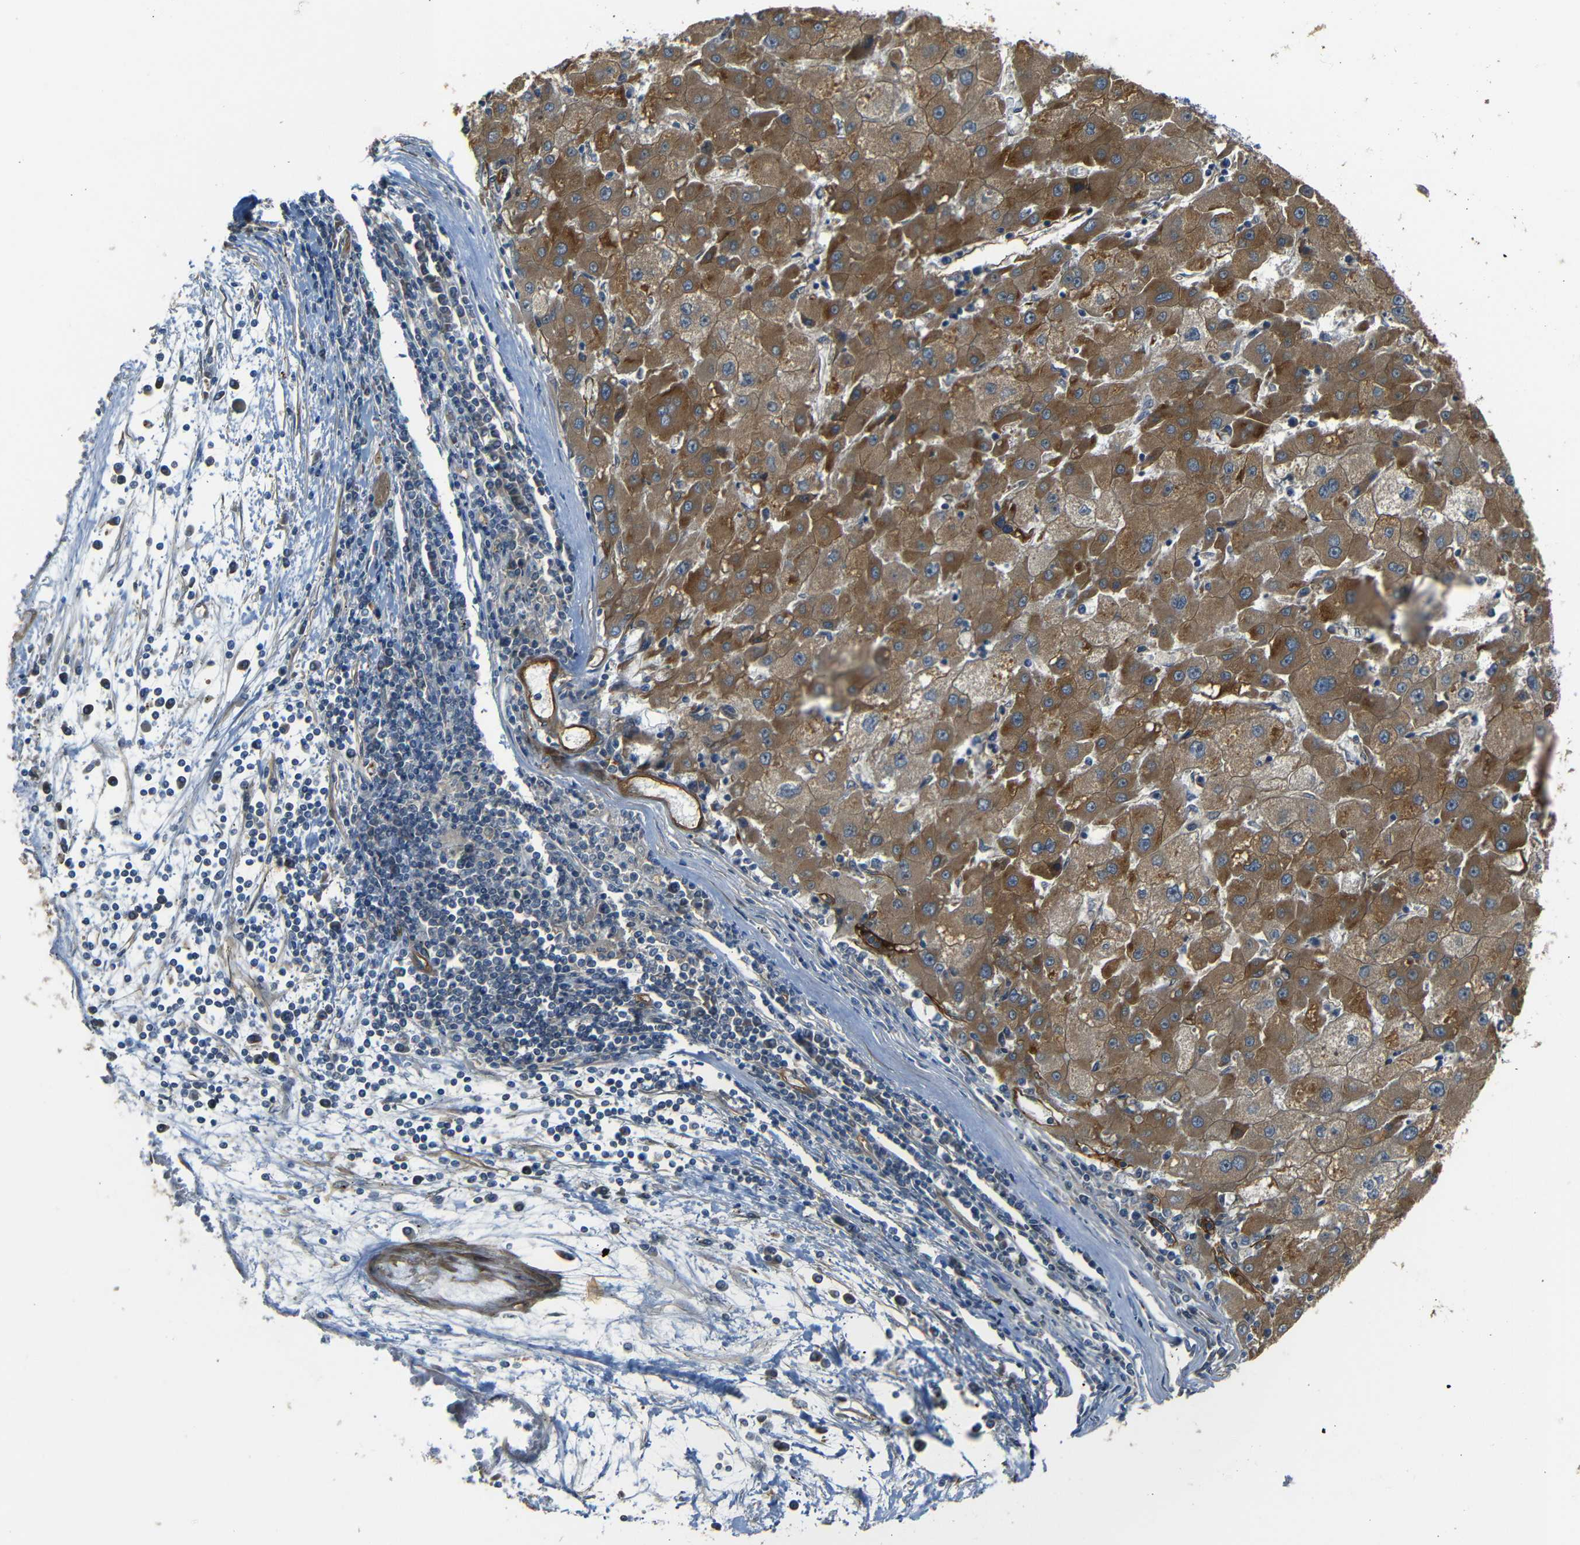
{"staining": {"intensity": "moderate", "quantity": ">75%", "location": "cytoplasmic/membranous"}, "tissue": "liver cancer", "cell_type": "Tumor cells", "image_type": "cancer", "snomed": [{"axis": "morphology", "description": "Carcinoma, Hepatocellular, NOS"}, {"axis": "topography", "description": "Liver"}], "caption": "Moderate cytoplasmic/membranous protein expression is present in about >75% of tumor cells in liver cancer.", "gene": "RELL1", "patient": {"sex": "male", "age": 72}}